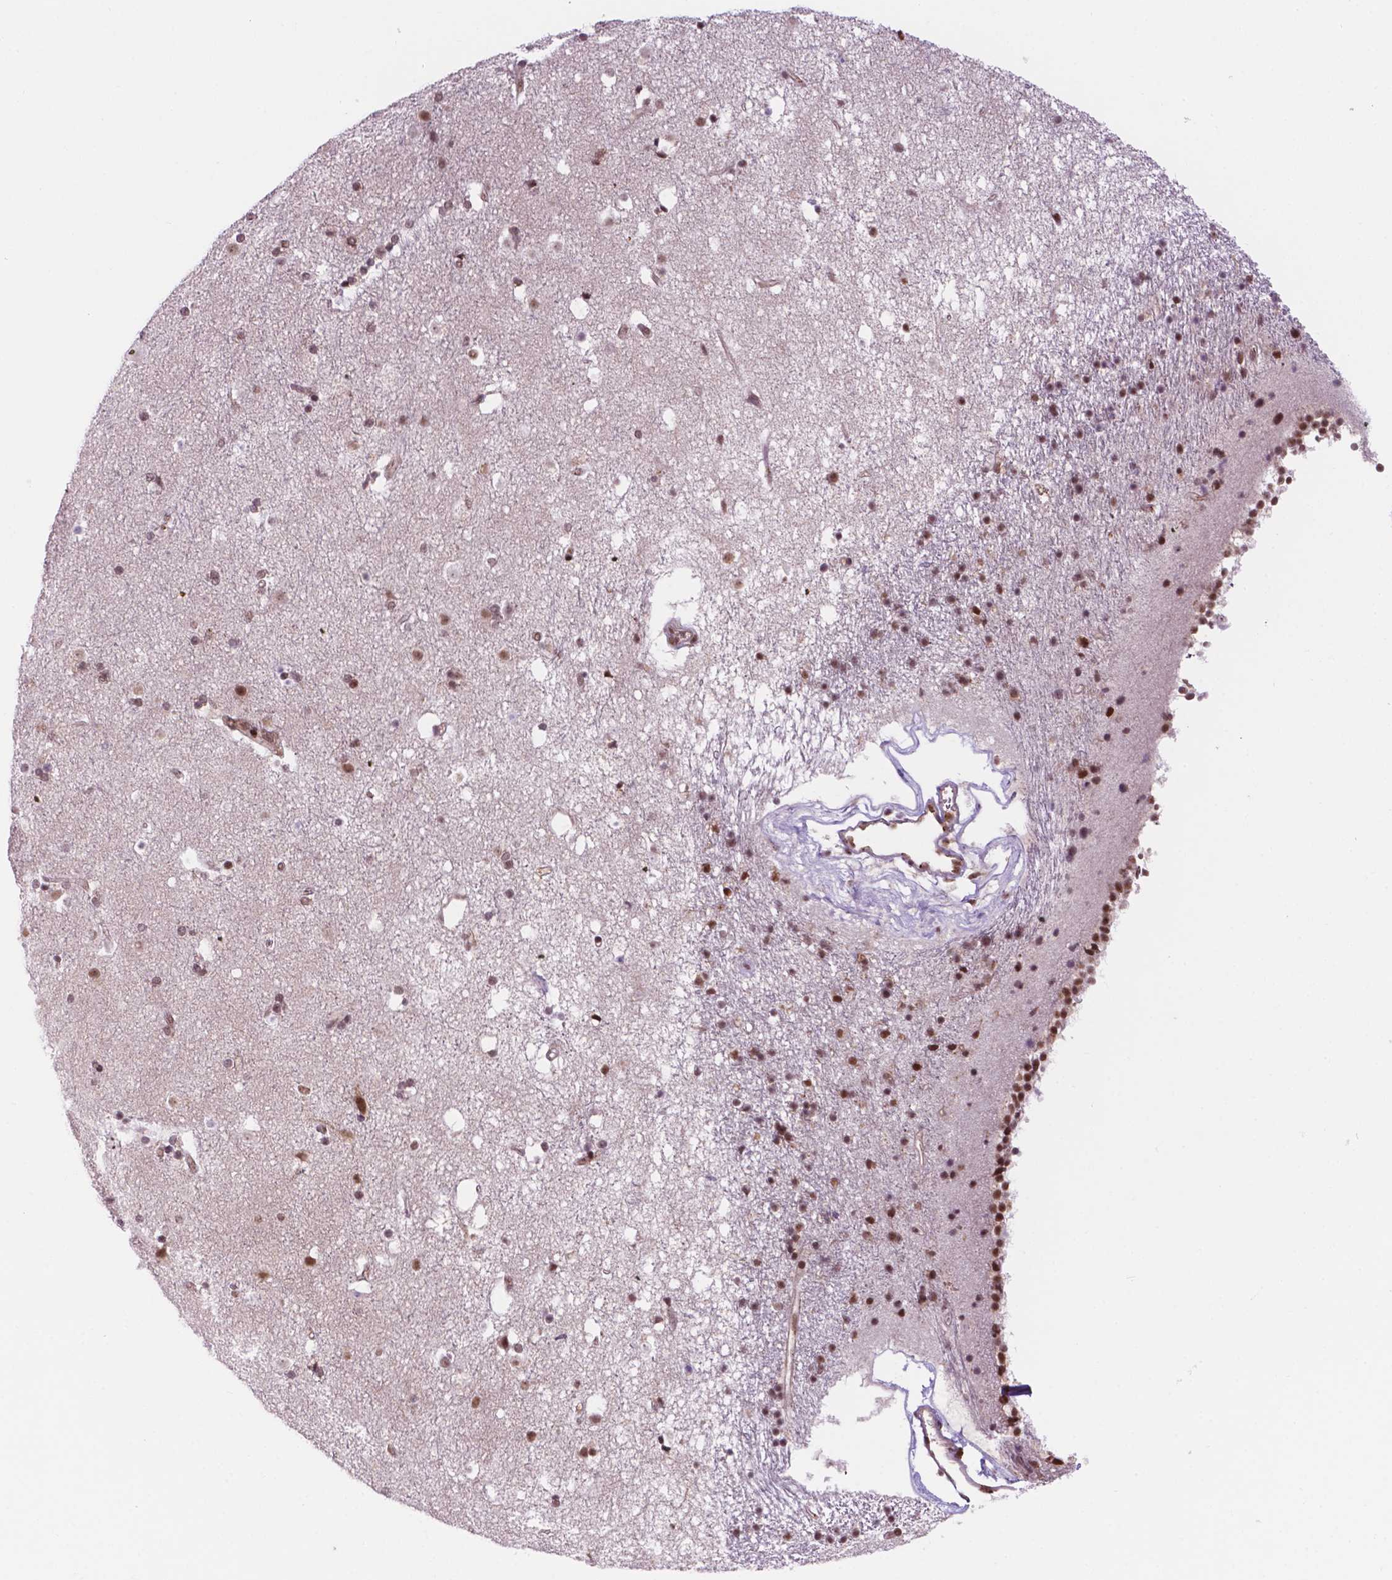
{"staining": {"intensity": "moderate", "quantity": "25%-75%", "location": "nuclear"}, "tissue": "caudate", "cell_type": "Glial cells", "image_type": "normal", "snomed": [{"axis": "morphology", "description": "Normal tissue, NOS"}, {"axis": "topography", "description": "Lateral ventricle wall"}], "caption": "Immunohistochemistry micrograph of benign caudate: human caudate stained using IHC exhibits medium levels of moderate protein expression localized specifically in the nuclear of glial cells, appearing as a nuclear brown color.", "gene": "PER2", "patient": {"sex": "female", "age": 71}}